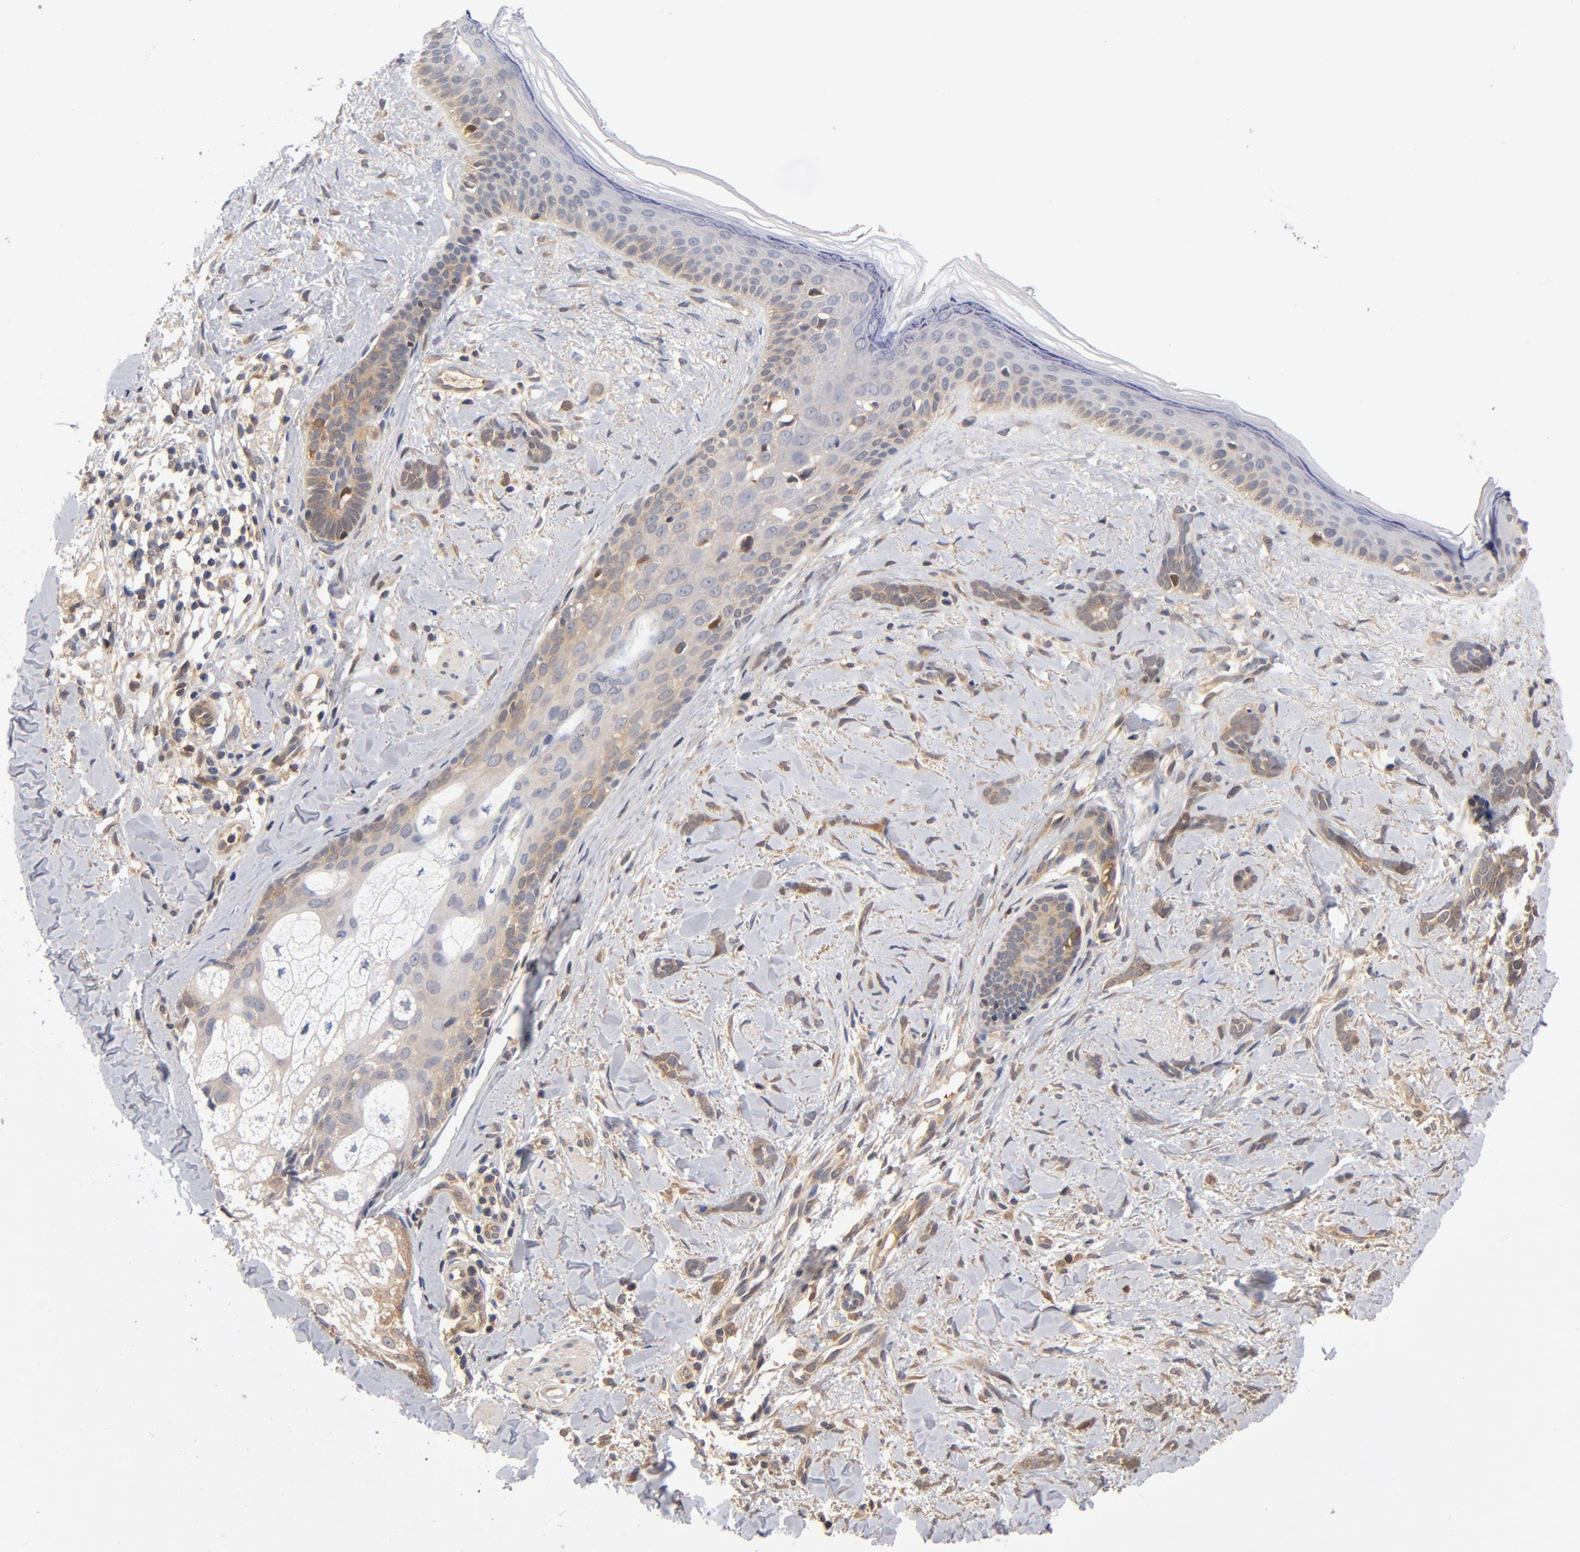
{"staining": {"intensity": "weak", "quantity": ">75%", "location": "cytoplasmic/membranous"}, "tissue": "skin cancer", "cell_type": "Tumor cells", "image_type": "cancer", "snomed": [{"axis": "morphology", "description": "Basal cell carcinoma"}, {"axis": "topography", "description": "Skin"}], "caption": "DAB immunohistochemical staining of human skin cancer (basal cell carcinoma) shows weak cytoplasmic/membranous protein positivity in approximately >75% of tumor cells.", "gene": "ASMTL", "patient": {"sex": "female", "age": 37}}